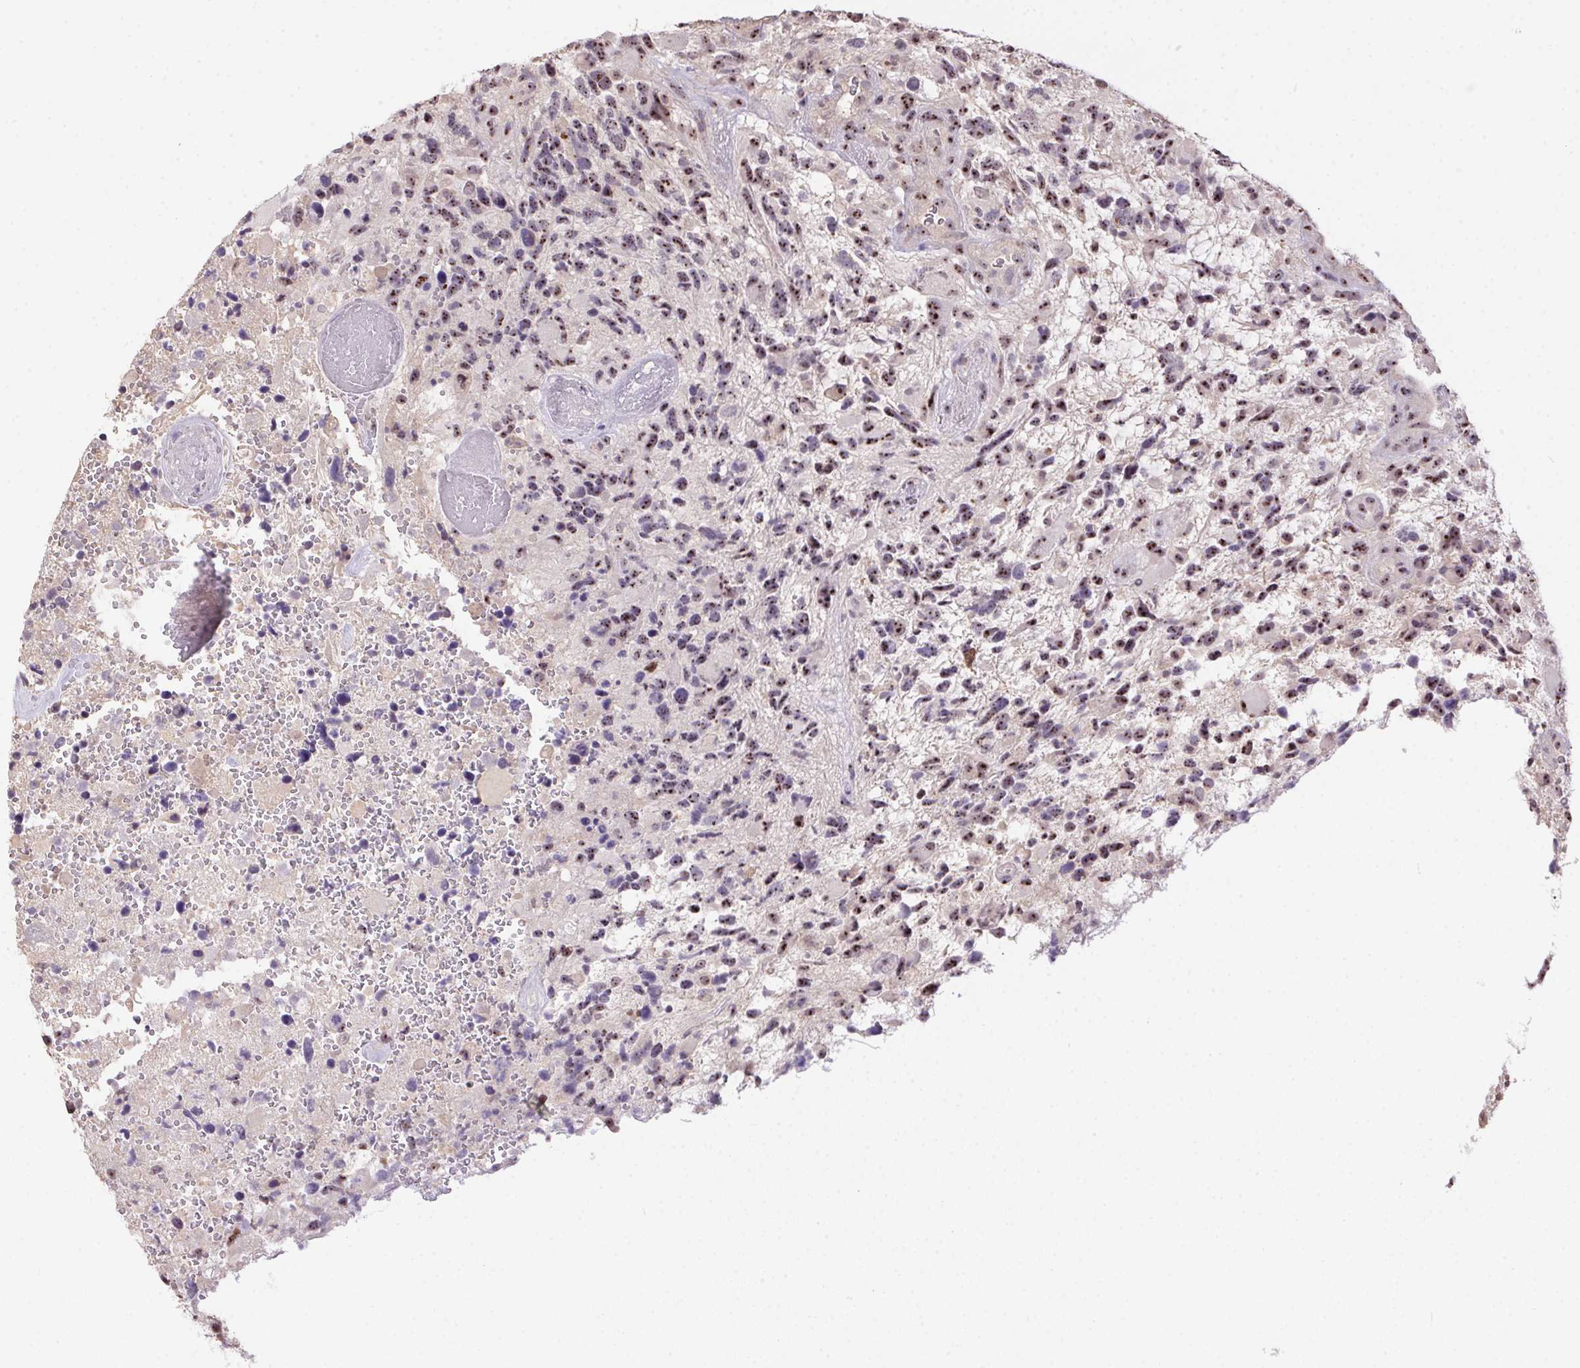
{"staining": {"intensity": "moderate", "quantity": ">75%", "location": "nuclear"}, "tissue": "glioma", "cell_type": "Tumor cells", "image_type": "cancer", "snomed": [{"axis": "morphology", "description": "Glioma, malignant, High grade"}, {"axis": "topography", "description": "Brain"}], "caption": "Protein staining reveals moderate nuclear staining in about >75% of tumor cells in malignant glioma (high-grade). (brown staining indicates protein expression, while blue staining denotes nuclei).", "gene": "BATF2", "patient": {"sex": "female", "age": 71}}